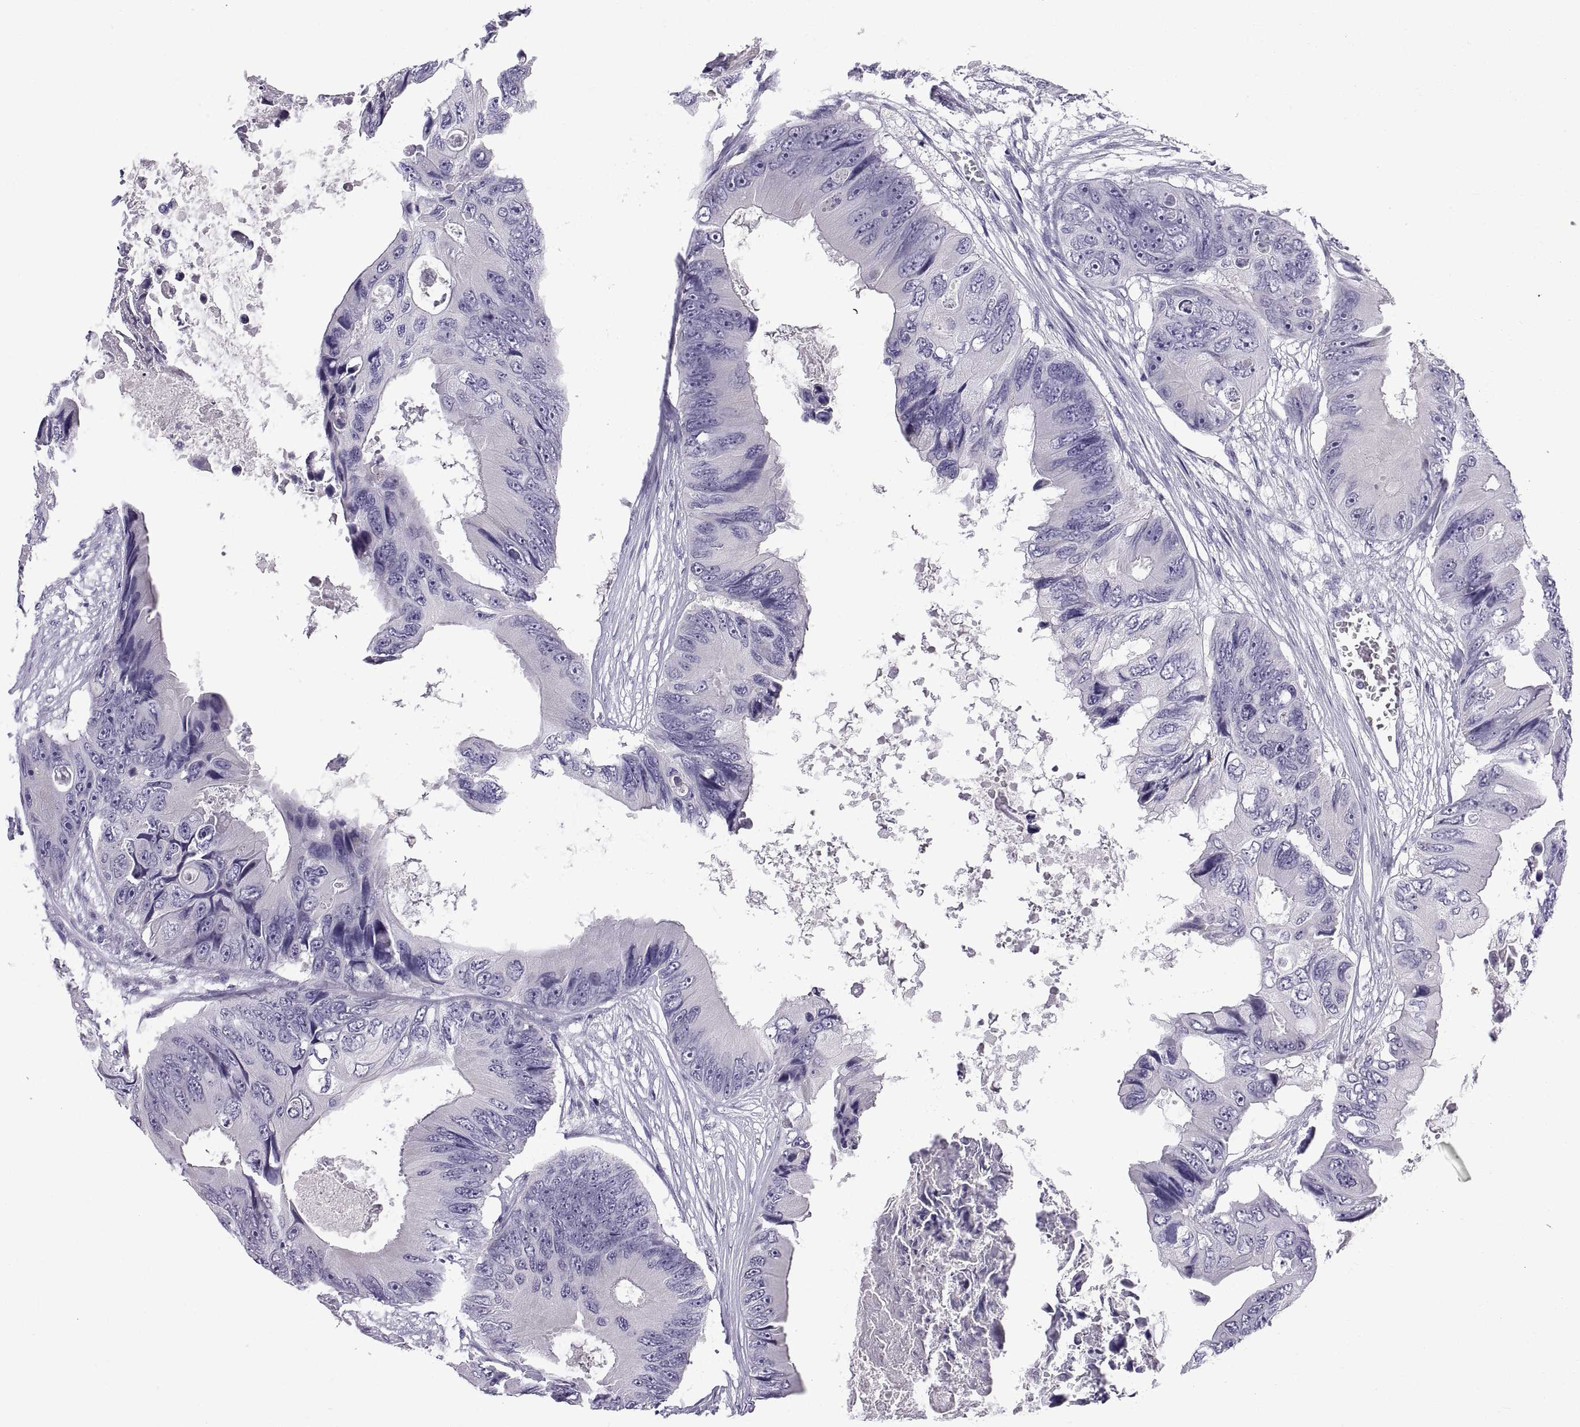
{"staining": {"intensity": "negative", "quantity": "none", "location": "none"}, "tissue": "colorectal cancer", "cell_type": "Tumor cells", "image_type": "cancer", "snomed": [{"axis": "morphology", "description": "Adenocarcinoma, NOS"}, {"axis": "topography", "description": "Rectum"}], "caption": "Immunohistochemistry (IHC) of human adenocarcinoma (colorectal) exhibits no positivity in tumor cells.", "gene": "SPDYE1", "patient": {"sex": "male", "age": 63}}